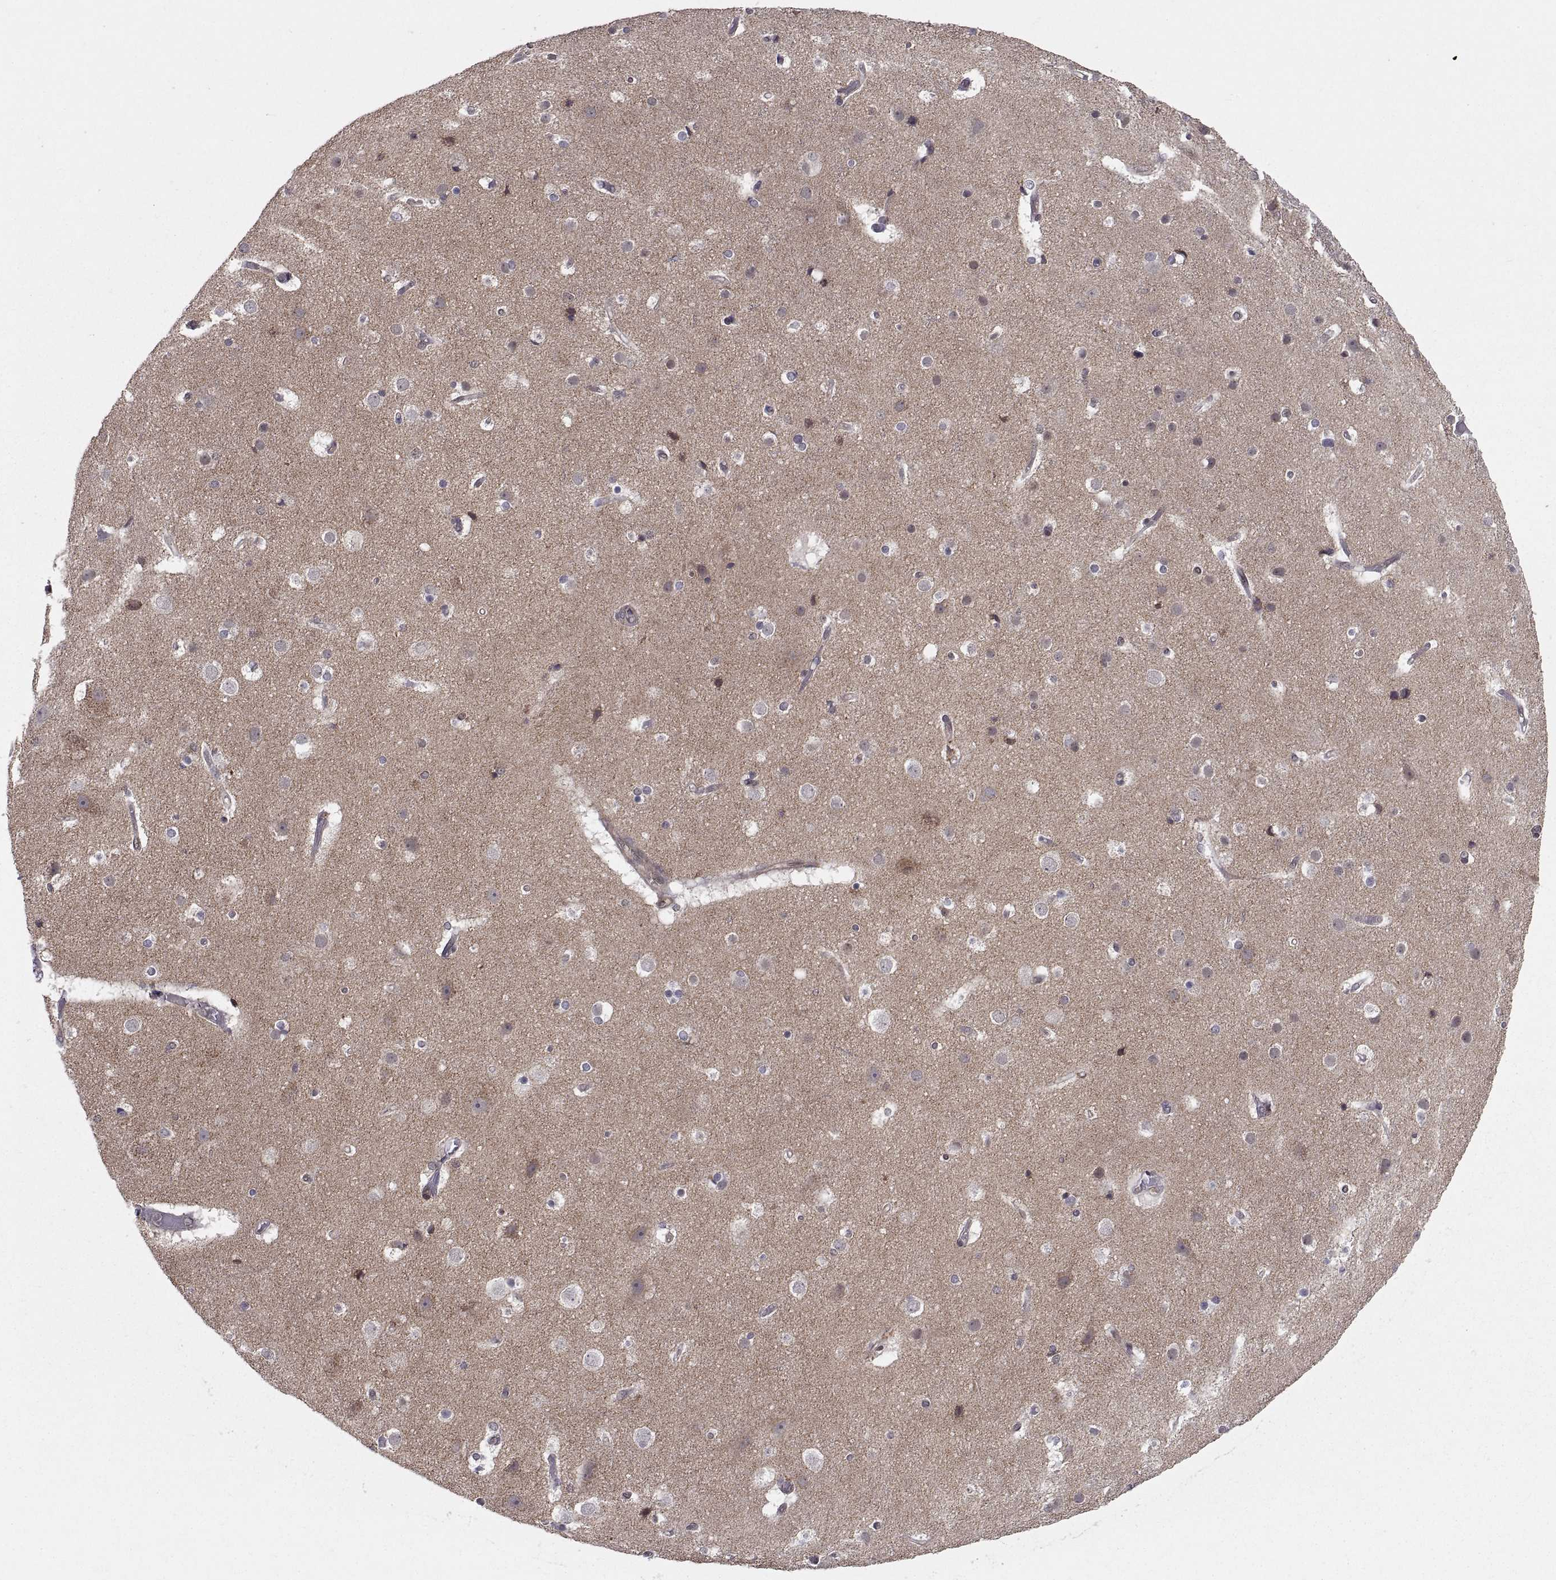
{"staining": {"intensity": "negative", "quantity": "none", "location": "none"}, "tissue": "cerebral cortex", "cell_type": "Endothelial cells", "image_type": "normal", "snomed": [{"axis": "morphology", "description": "Normal tissue, NOS"}, {"axis": "topography", "description": "Cerebral cortex"}], "caption": "Immunohistochemical staining of unremarkable human cerebral cortex reveals no significant positivity in endothelial cells. Nuclei are stained in blue.", "gene": "ABL2", "patient": {"sex": "female", "age": 52}}